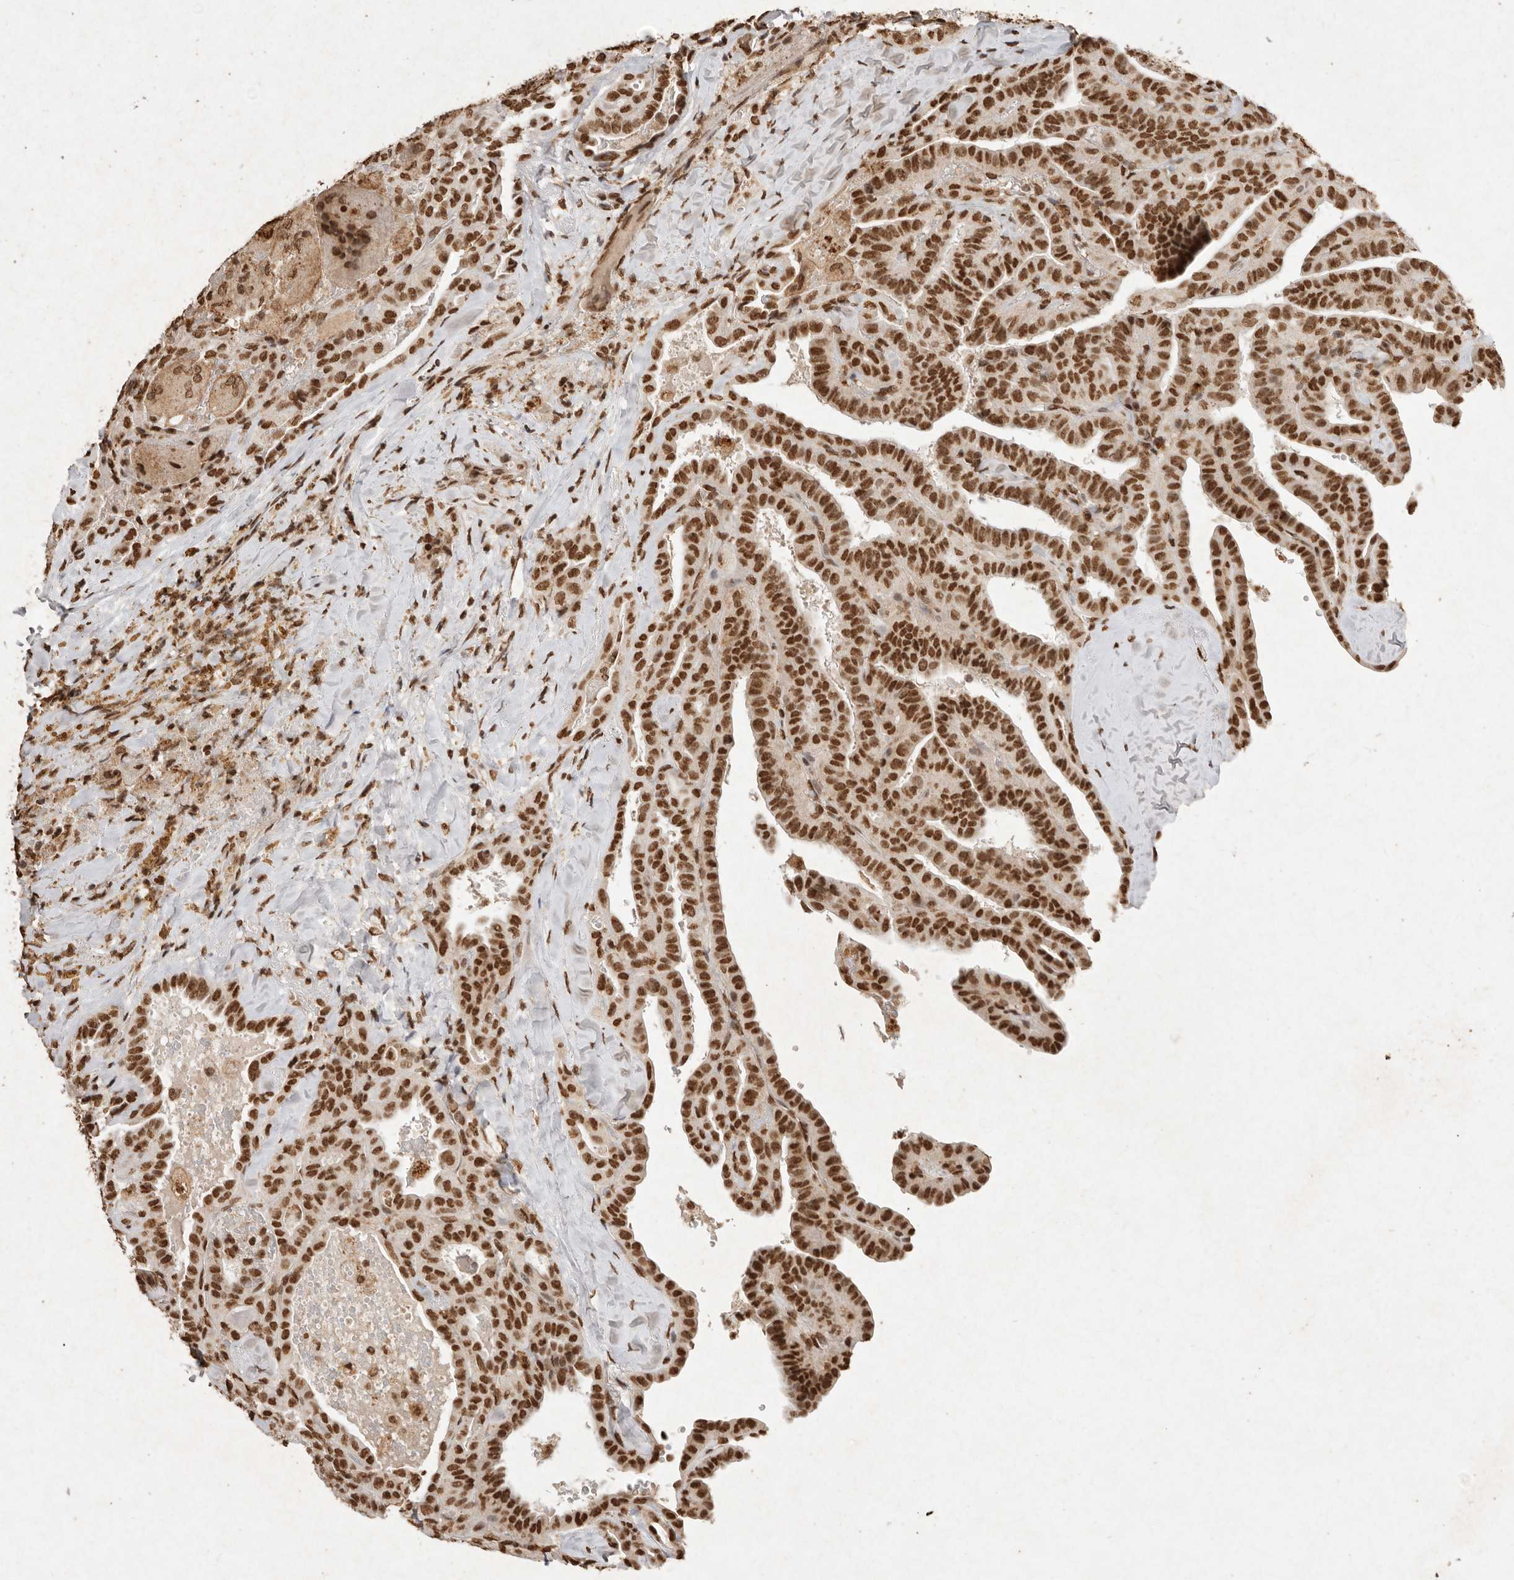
{"staining": {"intensity": "strong", "quantity": ">75%", "location": "nuclear"}, "tissue": "thyroid cancer", "cell_type": "Tumor cells", "image_type": "cancer", "snomed": [{"axis": "morphology", "description": "Papillary adenocarcinoma, NOS"}, {"axis": "topography", "description": "Thyroid gland"}], "caption": "Immunohistochemical staining of thyroid cancer (papillary adenocarcinoma) displays strong nuclear protein staining in about >75% of tumor cells.", "gene": "NKX3-2", "patient": {"sex": "male", "age": 77}}